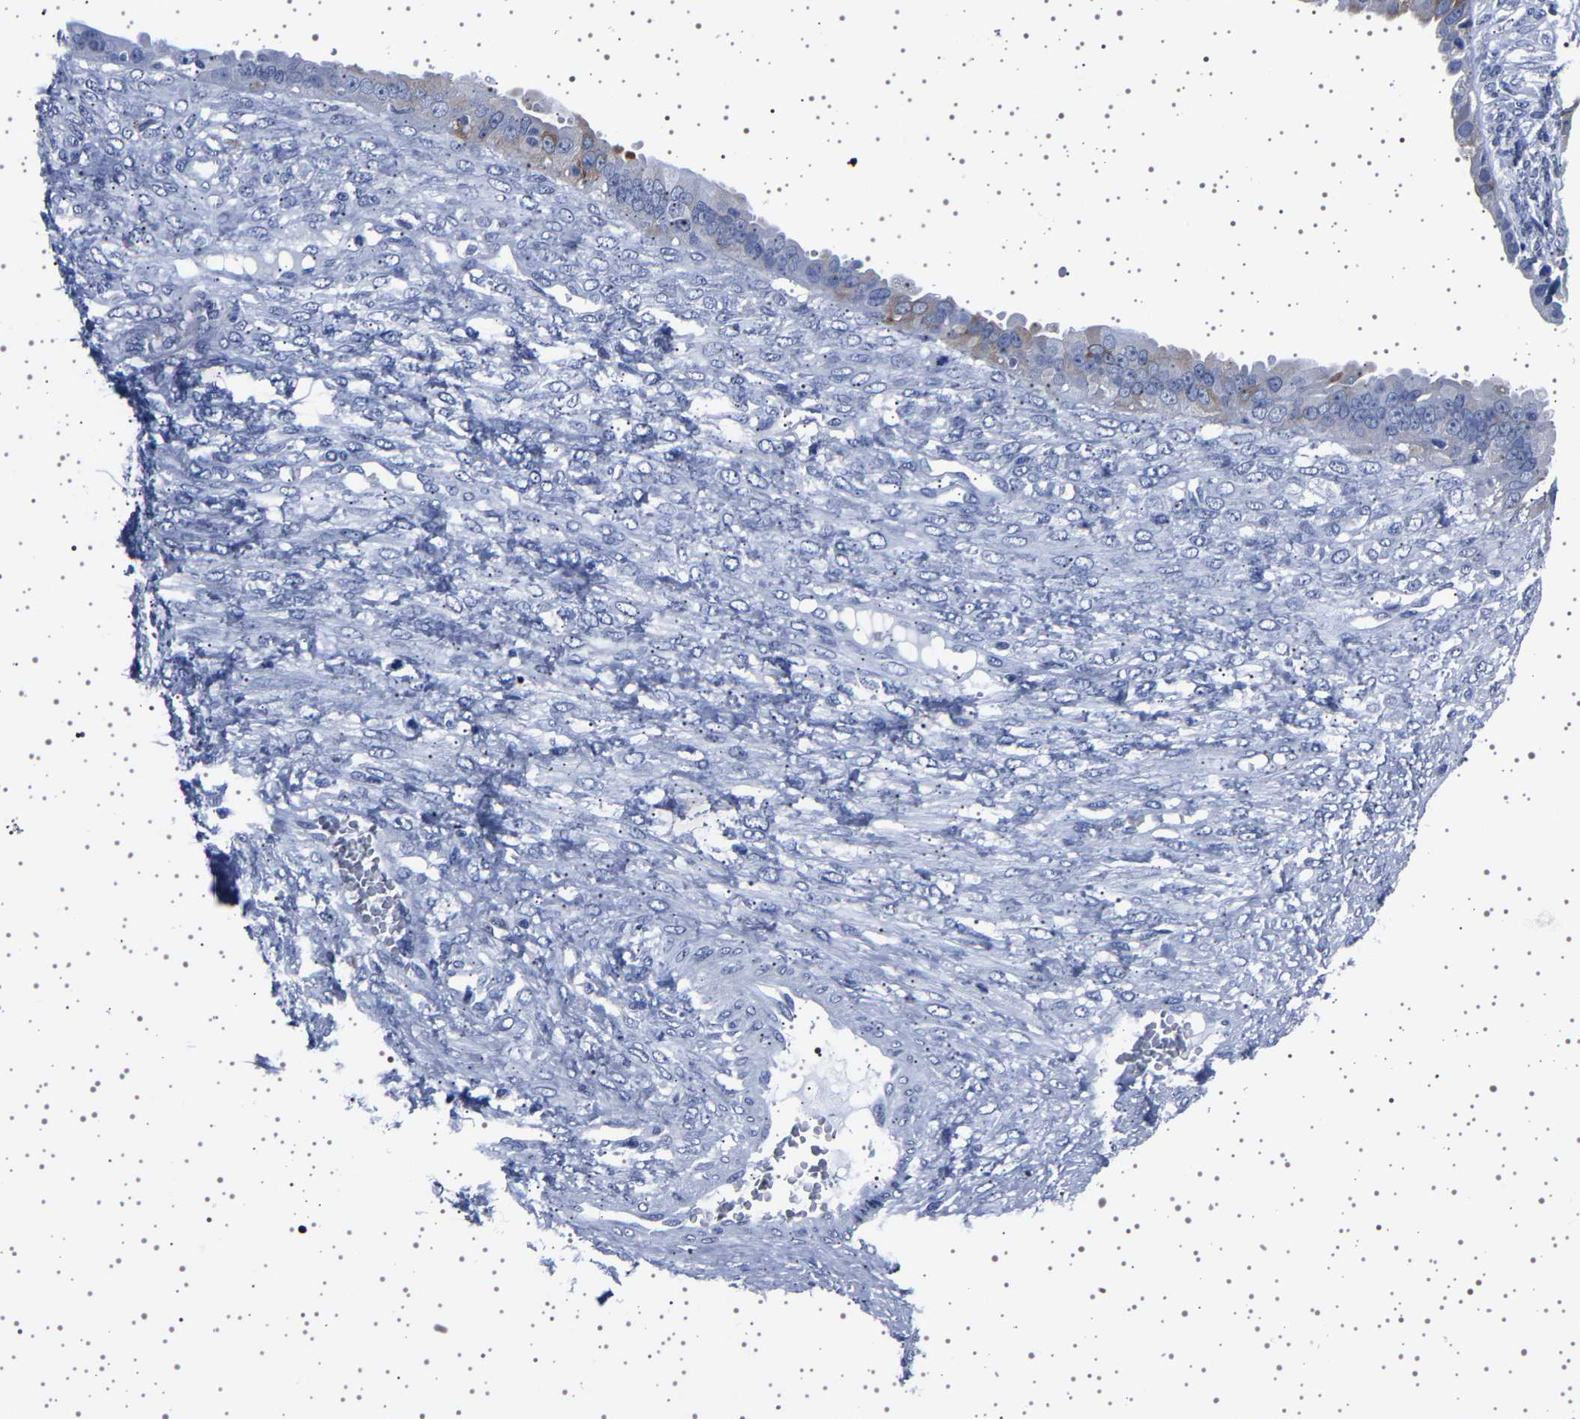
{"staining": {"intensity": "weak", "quantity": "<25%", "location": "cytoplasmic/membranous"}, "tissue": "ovarian cancer", "cell_type": "Tumor cells", "image_type": "cancer", "snomed": [{"axis": "morphology", "description": "Cystadenocarcinoma, serous, NOS"}, {"axis": "topography", "description": "Ovary"}], "caption": "Tumor cells show no significant protein expression in ovarian serous cystadenocarcinoma. (Stains: DAB immunohistochemistry (IHC) with hematoxylin counter stain, Microscopy: brightfield microscopy at high magnification).", "gene": "TFF3", "patient": {"sex": "female", "age": 58}}